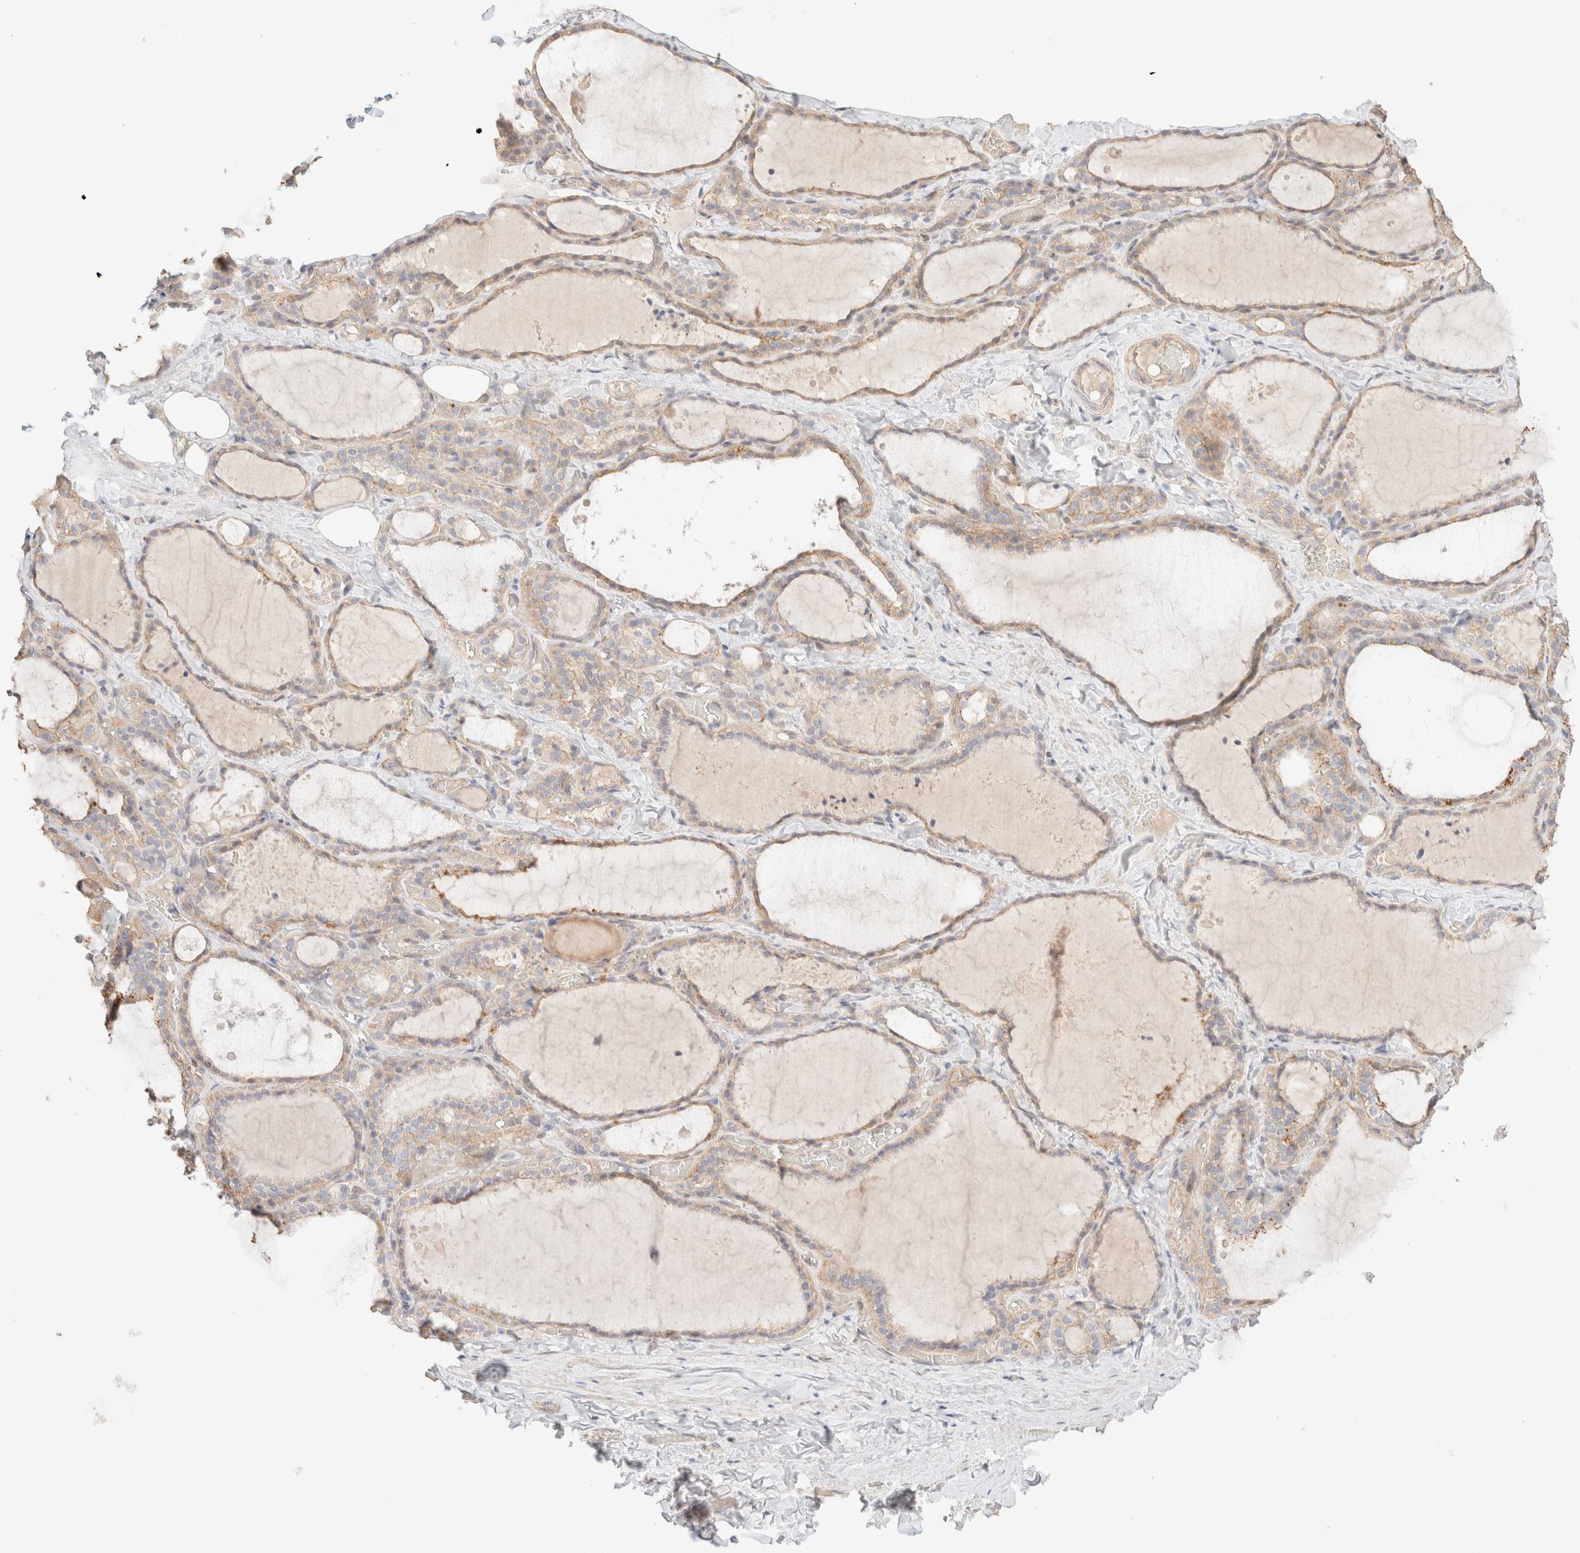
{"staining": {"intensity": "weak", "quantity": "25%-75%", "location": "cytoplasmic/membranous"}, "tissue": "thyroid gland", "cell_type": "Glandular cells", "image_type": "normal", "snomed": [{"axis": "morphology", "description": "Normal tissue, NOS"}, {"axis": "topography", "description": "Thyroid gland"}], "caption": "Protein staining reveals weak cytoplasmic/membranous positivity in about 25%-75% of glandular cells in normal thyroid gland.", "gene": "CSNK1E", "patient": {"sex": "female", "age": 22}}